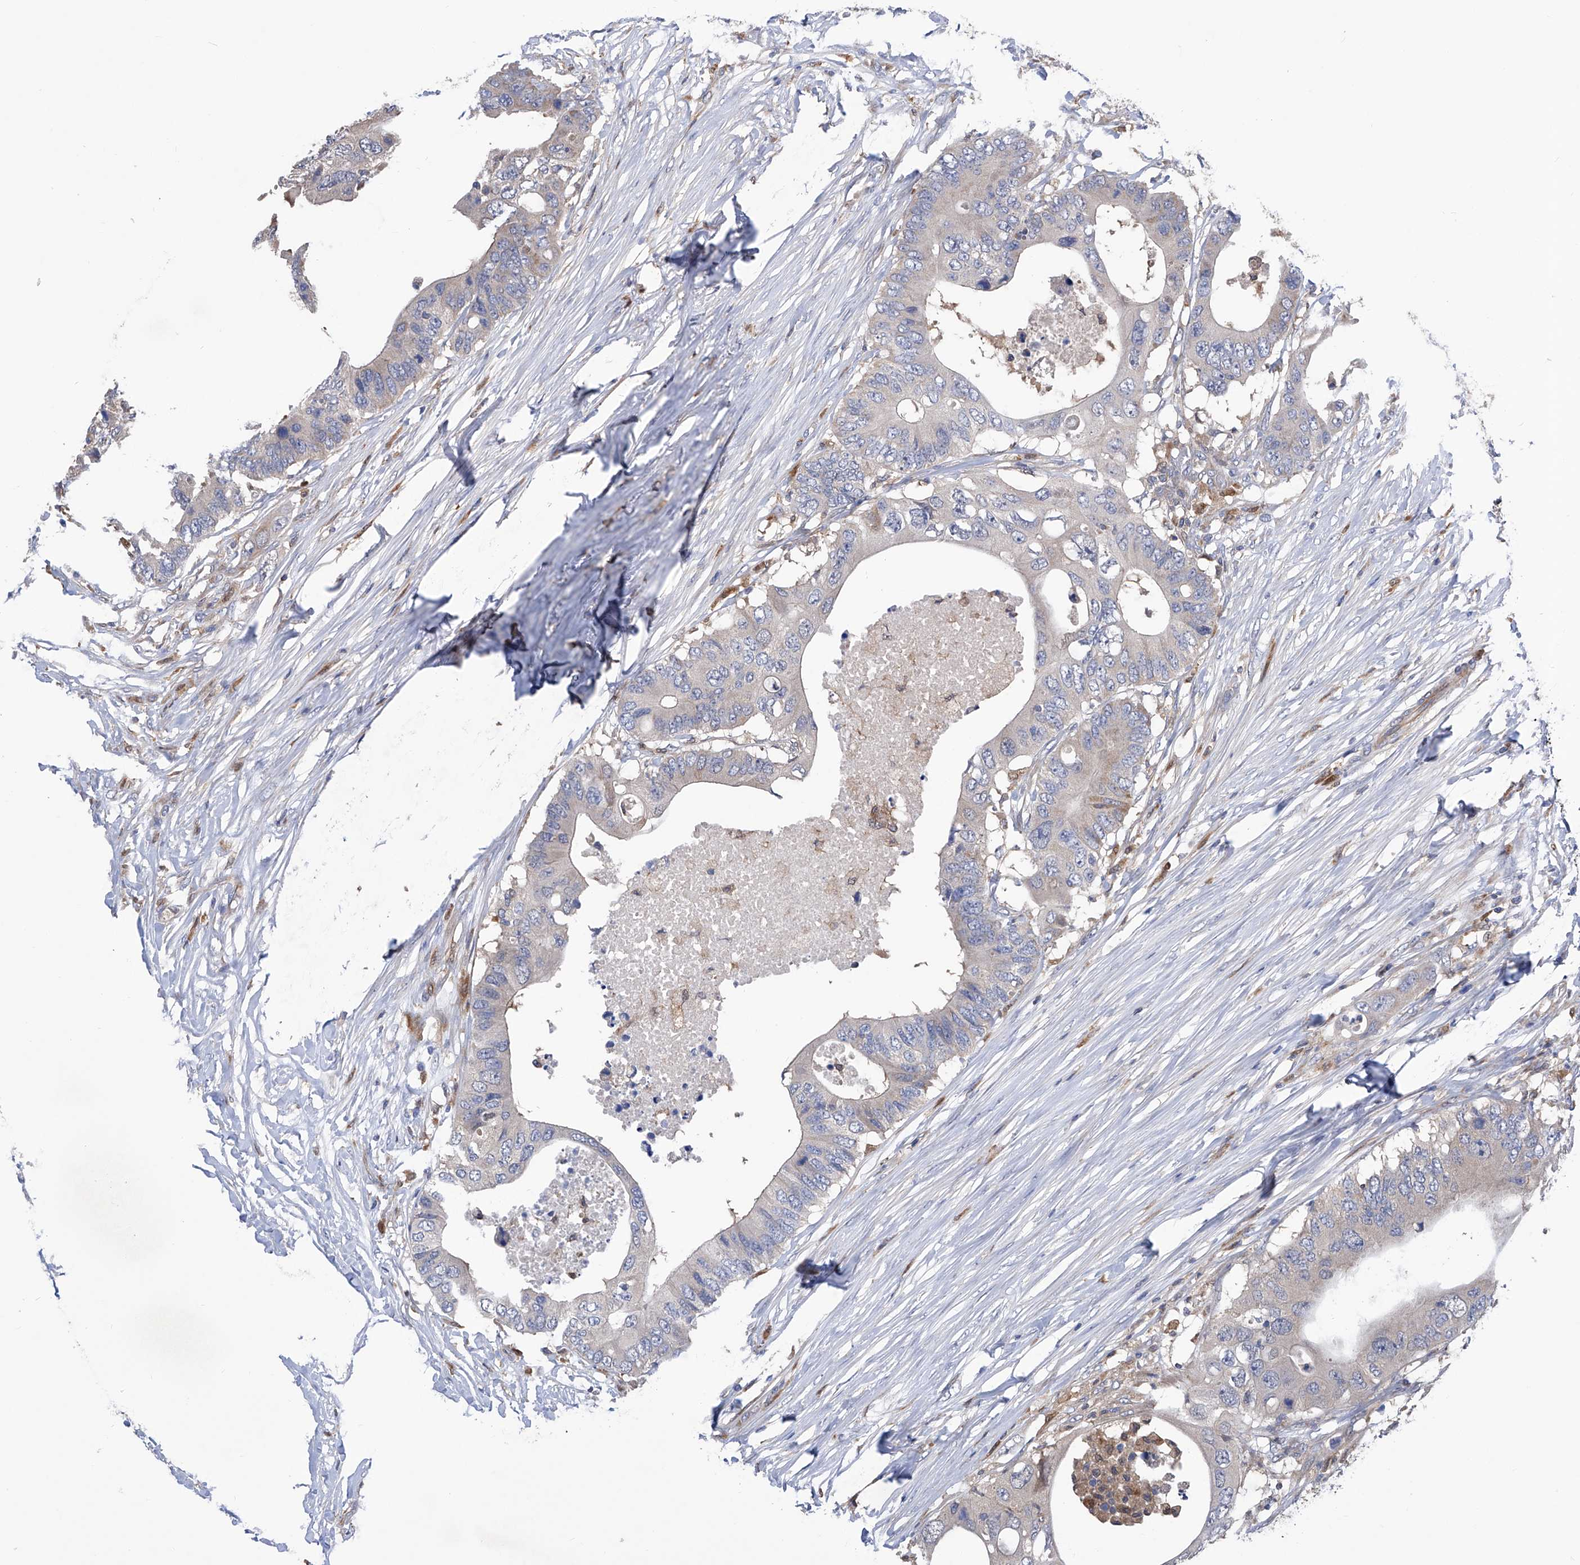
{"staining": {"intensity": "negative", "quantity": "none", "location": "none"}, "tissue": "colorectal cancer", "cell_type": "Tumor cells", "image_type": "cancer", "snomed": [{"axis": "morphology", "description": "Adenocarcinoma, NOS"}, {"axis": "topography", "description": "Colon"}], "caption": "DAB immunohistochemical staining of adenocarcinoma (colorectal) displays no significant staining in tumor cells.", "gene": "SPATA20", "patient": {"sex": "male", "age": 71}}